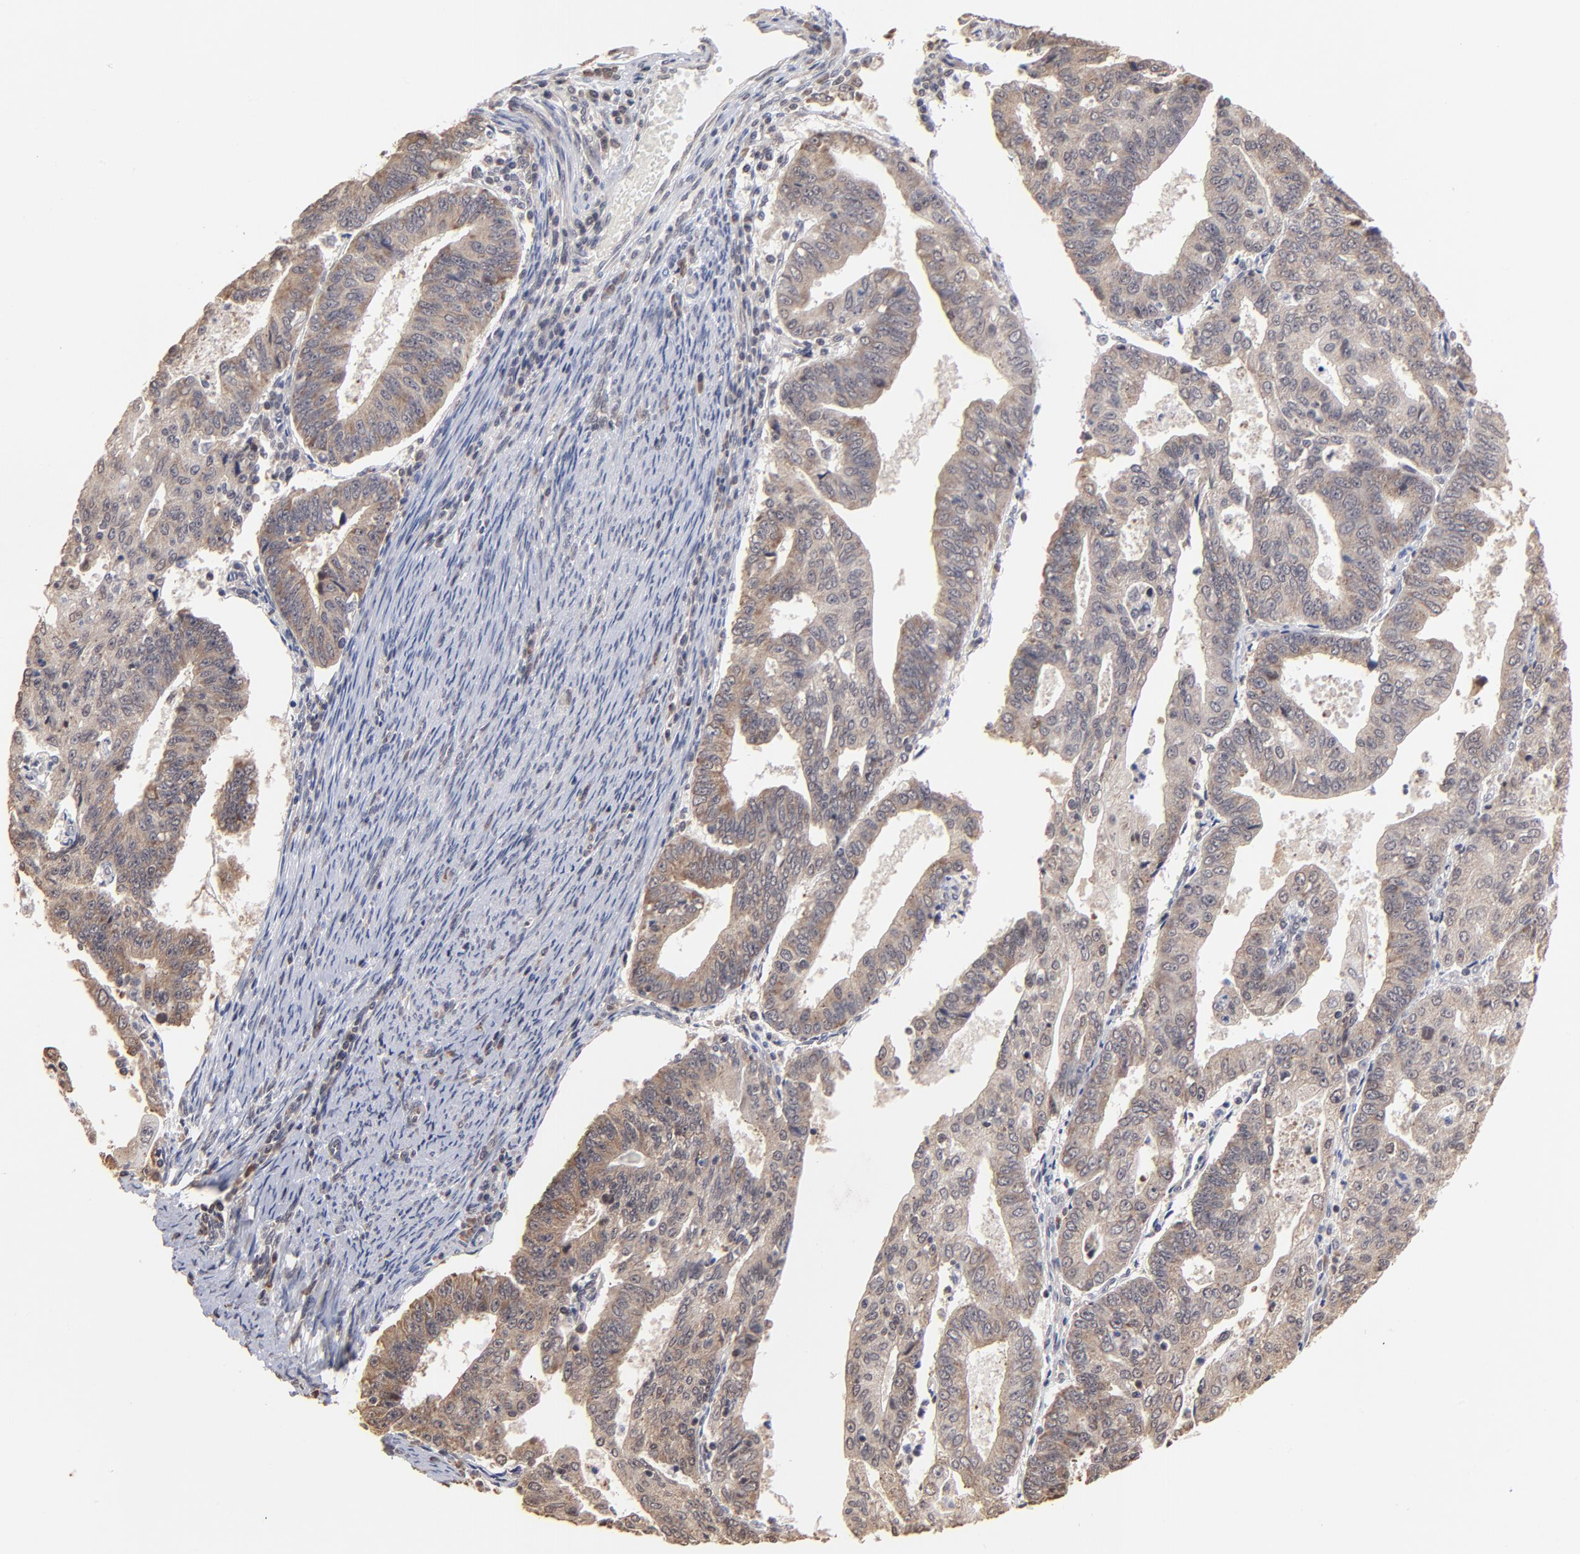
{"staining": {"intensity": "moderate", "quantity": ">75%", "location": "cytoplasmic/membranous"}, "tissue": "endometrial cancer", "cell_type": "Tumor cells", "image_type": "cancer", "snomed": [{"axis": "morphology", "description": "Adenocarcinoma, NOS"}, {"axis": "topography", "description": "Endometrium"}], "caption": "IHC micrograph of neoplastic tissue: endometrial cancer (adenocarcinoma) stained using IHC demonstrates medium levels of moderate protein expression localized specifically in the cytoplasmic/membranous of tumor cells, appearing as a cytoplasmic/membranous brown color.", "gene": "BRPF1", "patient": {"sex": "female", "age": 56}}